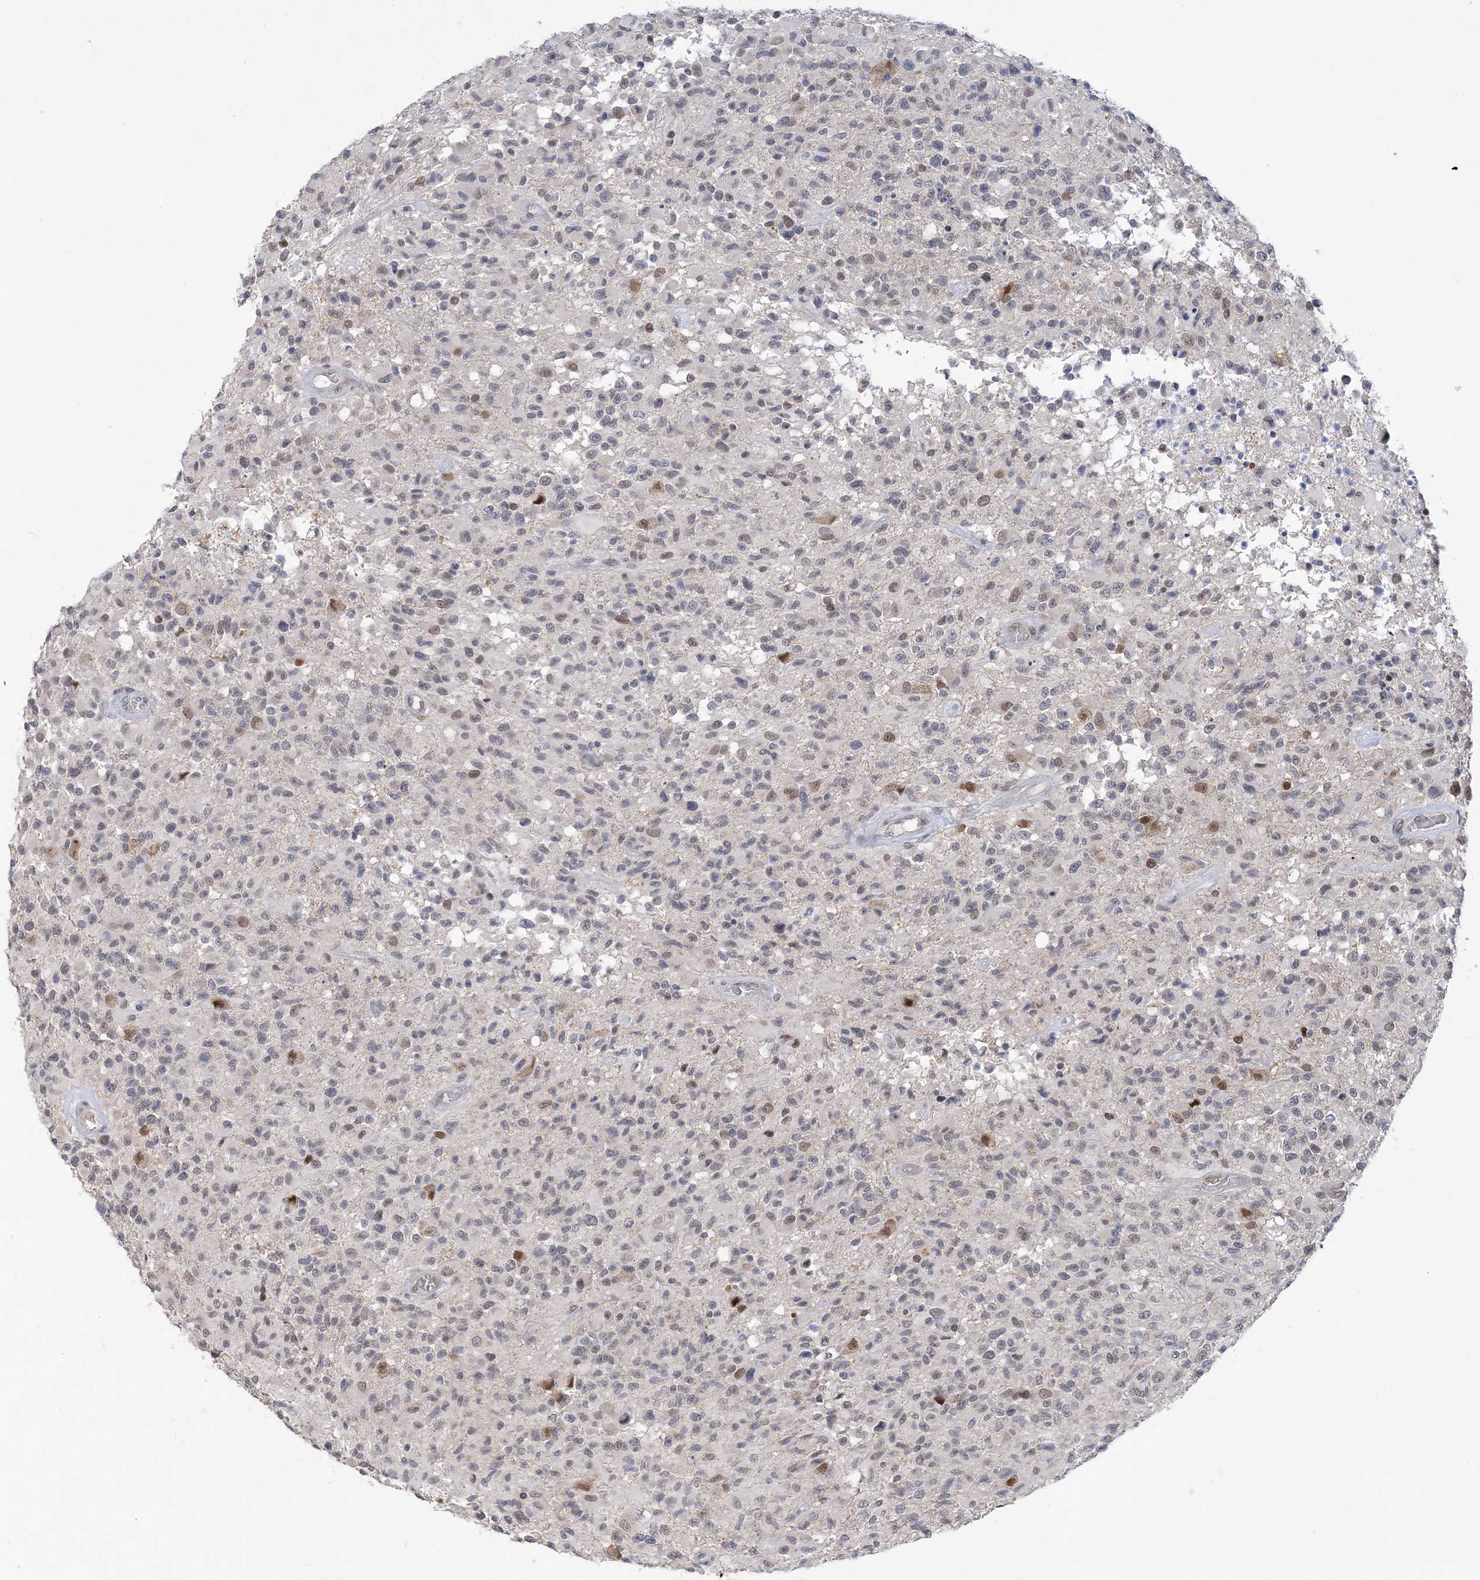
{"staining": {"intensity": "weak", "quantity": "<25%", "location": "nuclear"}, "tissue": "glioma", "cell_type": "Tumor cells", "image_type": "cancer", "snomed": [{"axis": "morphology", "description": "Glioma, malignant, High grade"}, {"axis": "morphology", "description": "Glioblastoma, NOS"}, {"axis": "topography", "description": "Brain"}], "caption": "The immunohistochemistry photomicrograph has no significant positivity in tumor cells of glioma tissue.", "gene": "WAC", "patient": {"sex": "male", "age": 60}}